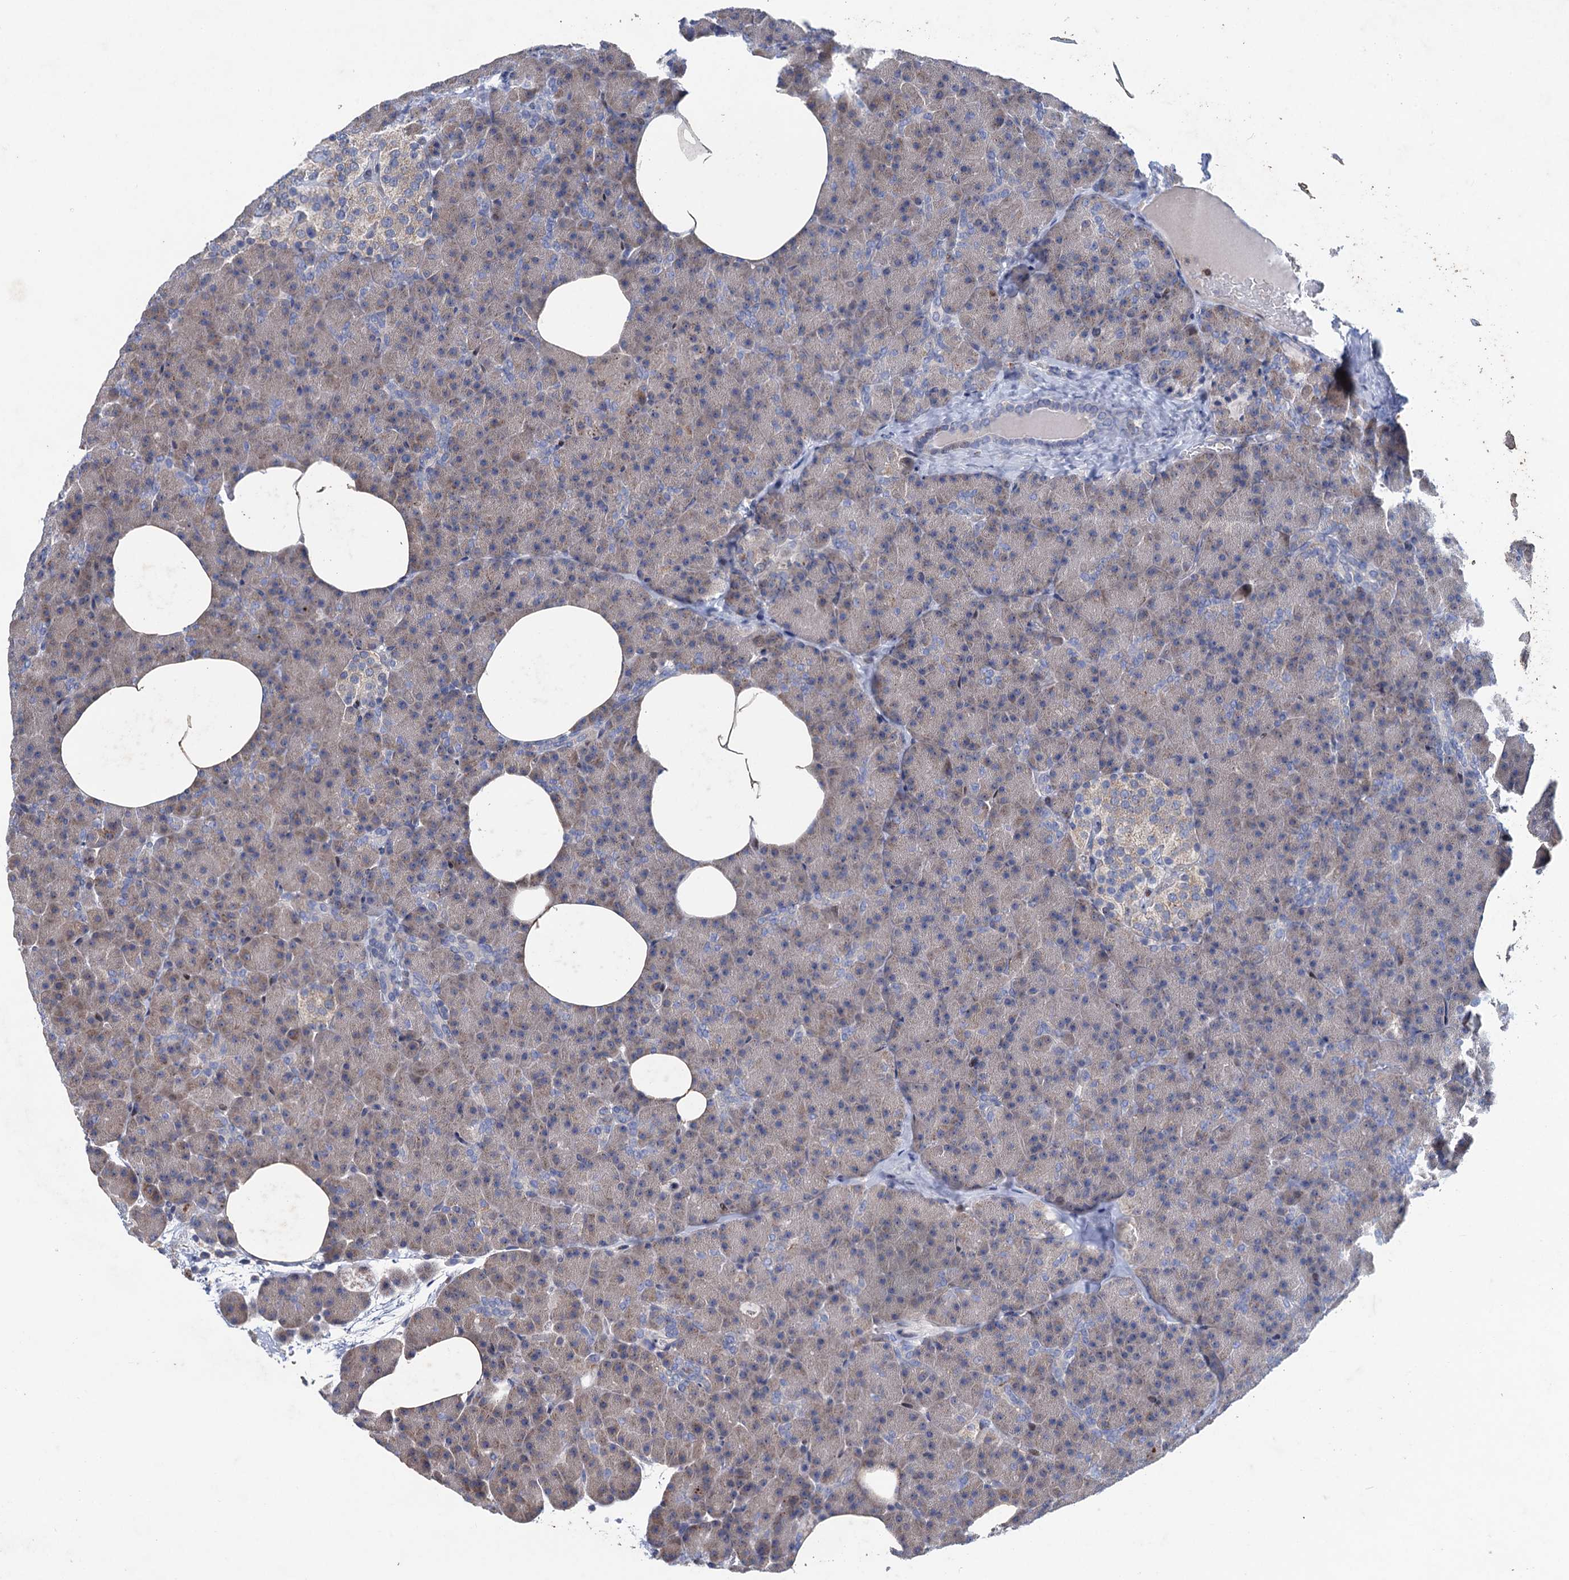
{"staining": {"intensity": "weak", "quantity": "25%-75%", "location": "cytoplasmic/membranous"}, "tissue": "pancreas", "cell_type": "Exocrine glandular cells", "image_type": "normal", "snomed": [{"axis": "morphology", "description": "Normal tissue, NOS"}, {"axis": "morphology", "description": "Carcinoid, malignant, NOS"}, {"axis": "topography", "description": "Pancreas"}], "caption": "Brown immunohistochemical staining in unremarkable human pancreas displays weak cytoplasmic/membranous positivity in approximately 25%-75% of exocrine glandular cells.", "gene": "ESYT3", "patient": {"sex": "female", "age": 35}}